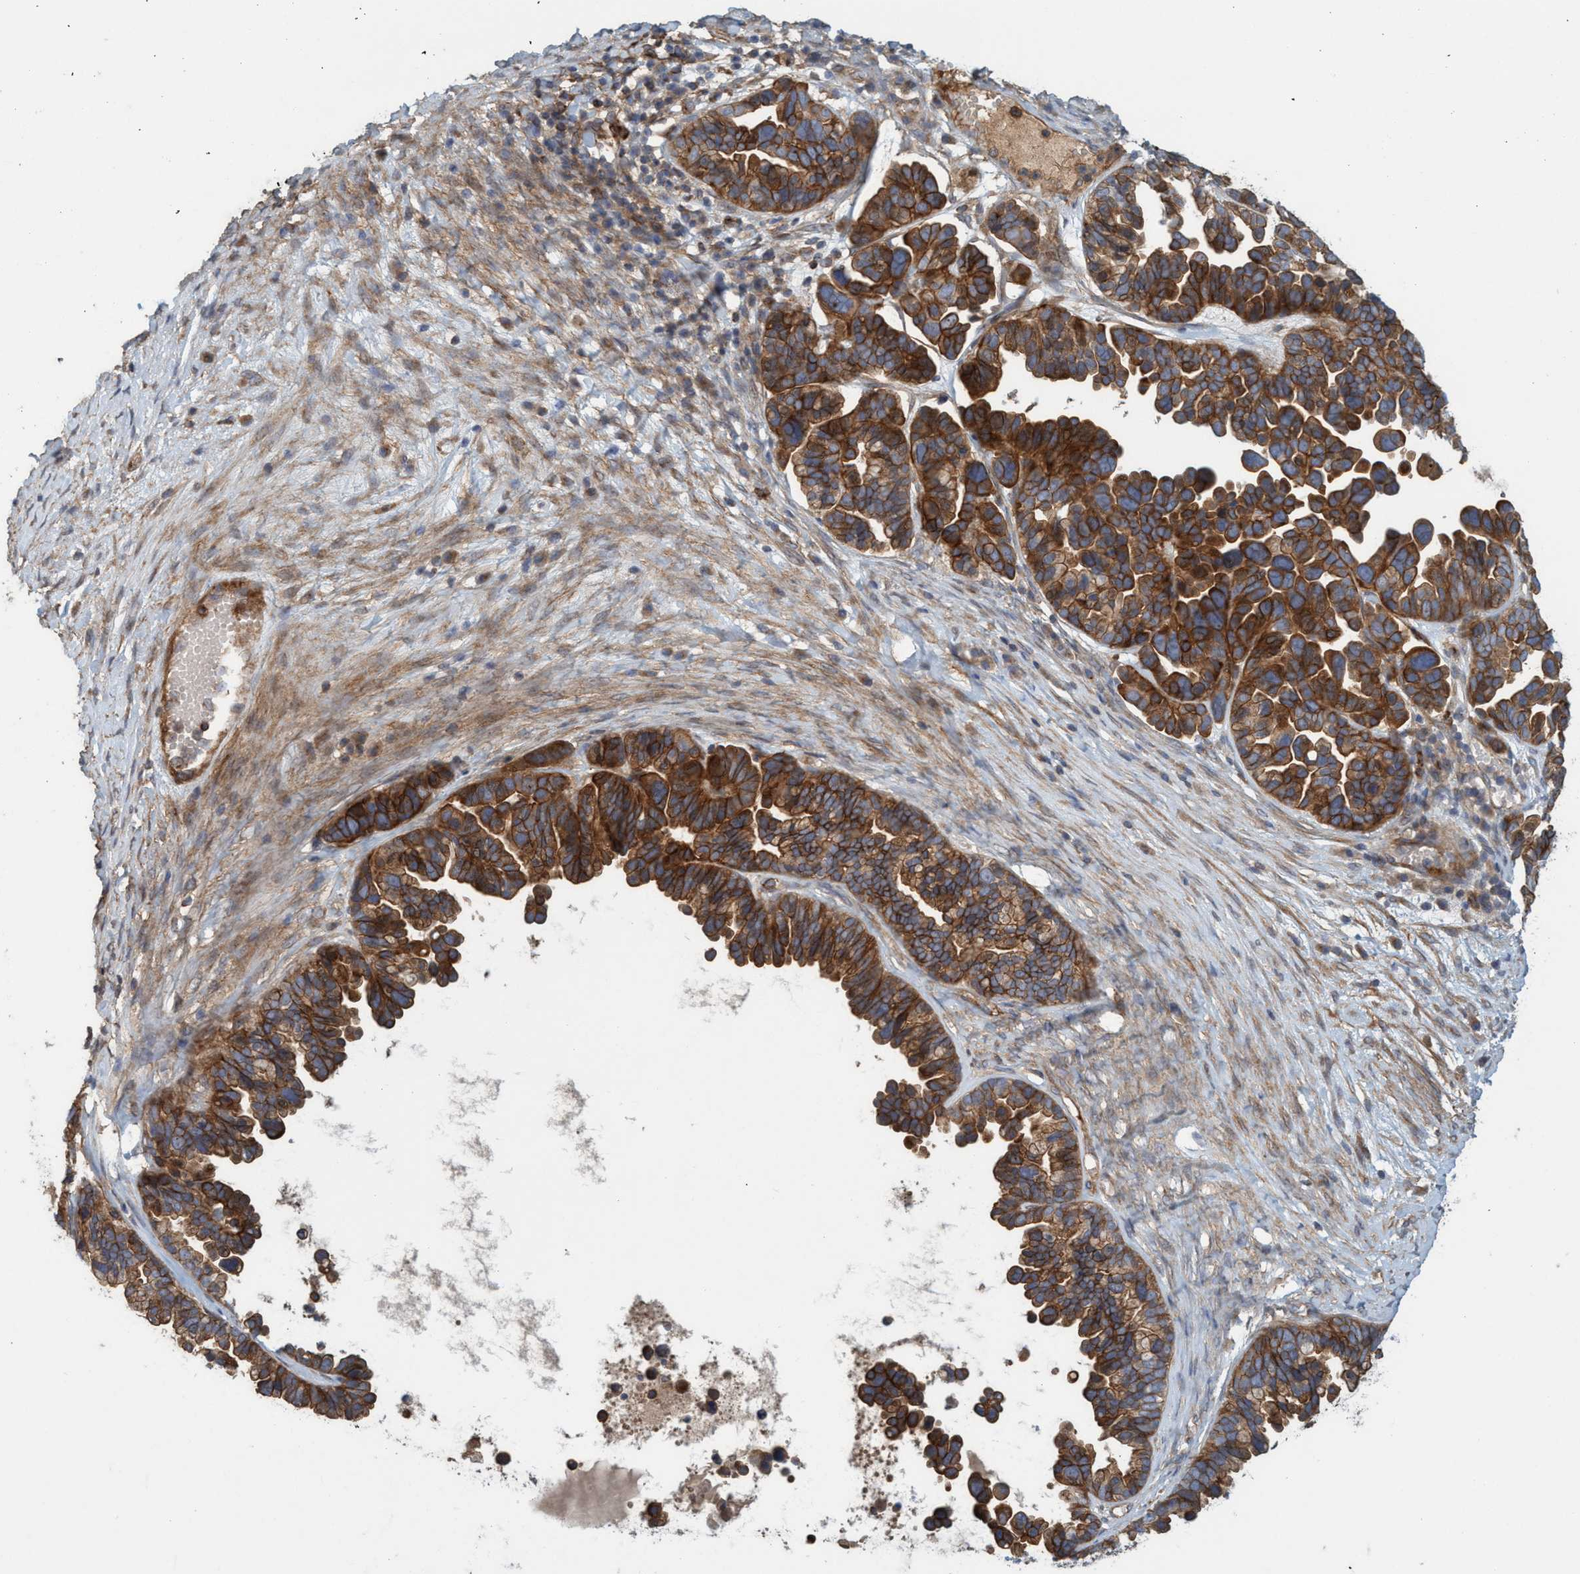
{"staining": {"intensity": "strong", "quantity": ">75%", "location": "cytoplasmic/membranous"}, "tissue": "ovarian cancer", "cell_type": "Tumor cells", "image_type": "cancer", "snomed": [{"axis": "morphology", "description": "Cystadenocarcinoma, serous, NOS"}, {"axis": "topography", "description": "Ovary"}], "caption": "Human ovarian serous cystadenocarcinoma stained with a brown dye displays strong cytoplasmic/membranous positive positivity in about >75% of tumor cells.", "gene": "SPECC1", "patient": {"sex": "female", "age": 56}}